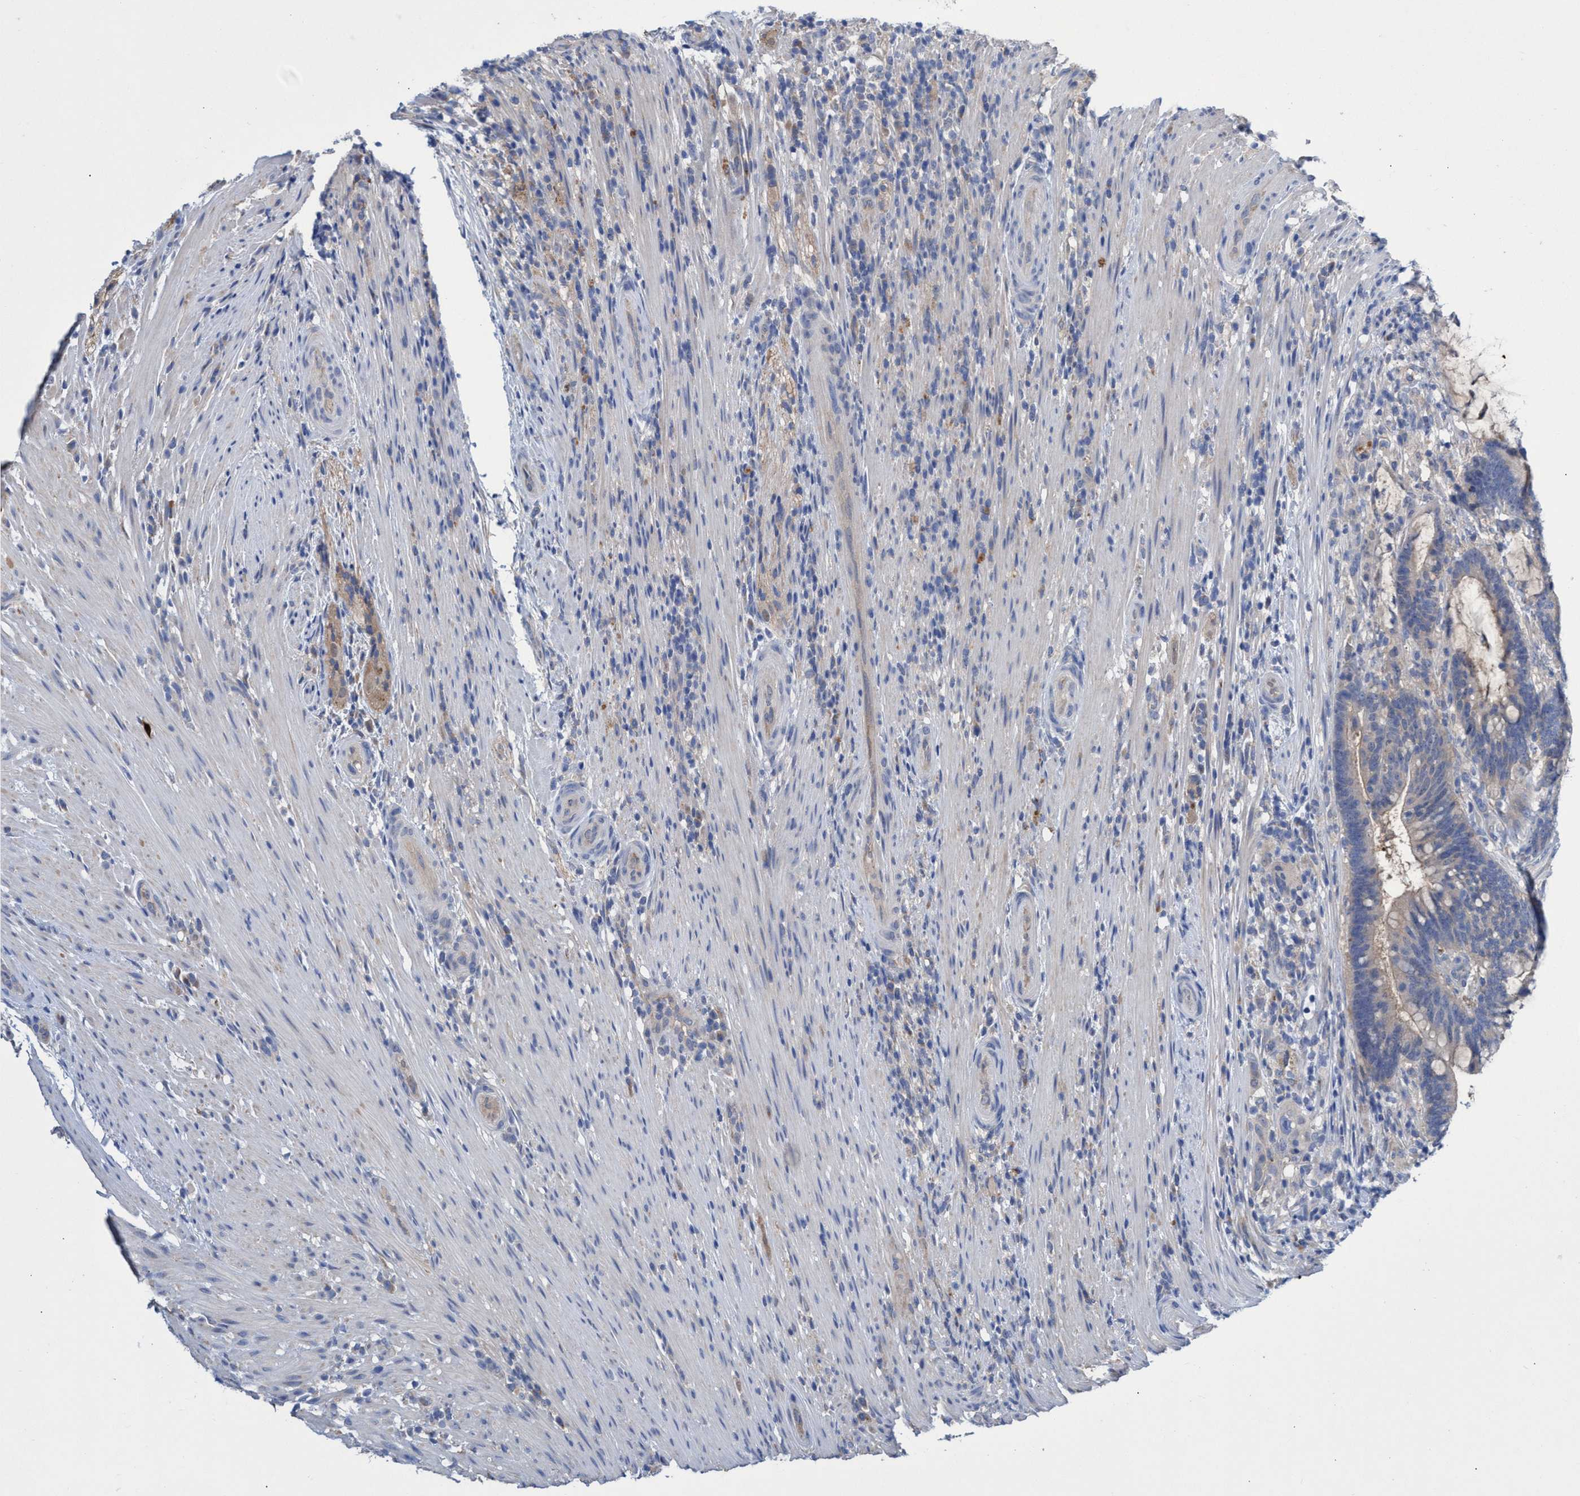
{"staining": {"intensity": "weak", "quantity": "<25%", "location": "cytoplasmic/membranous"}, "tissue": "colorectal cancer", "cell_type": "Tumor cells", "image_type": "cancer", "snomed": [{"axis": "morphology", "description": "Adenocarcinoma, NOS"}, {"axis": "topography", "description": "Colon"}], "caption": "The IHC micrograph has no significant positivity in tumor cells of adenocarcinoma (colorectal) tissue.", "gene": "SVEP1", "patient": {"sex": "female", "age": 66}}